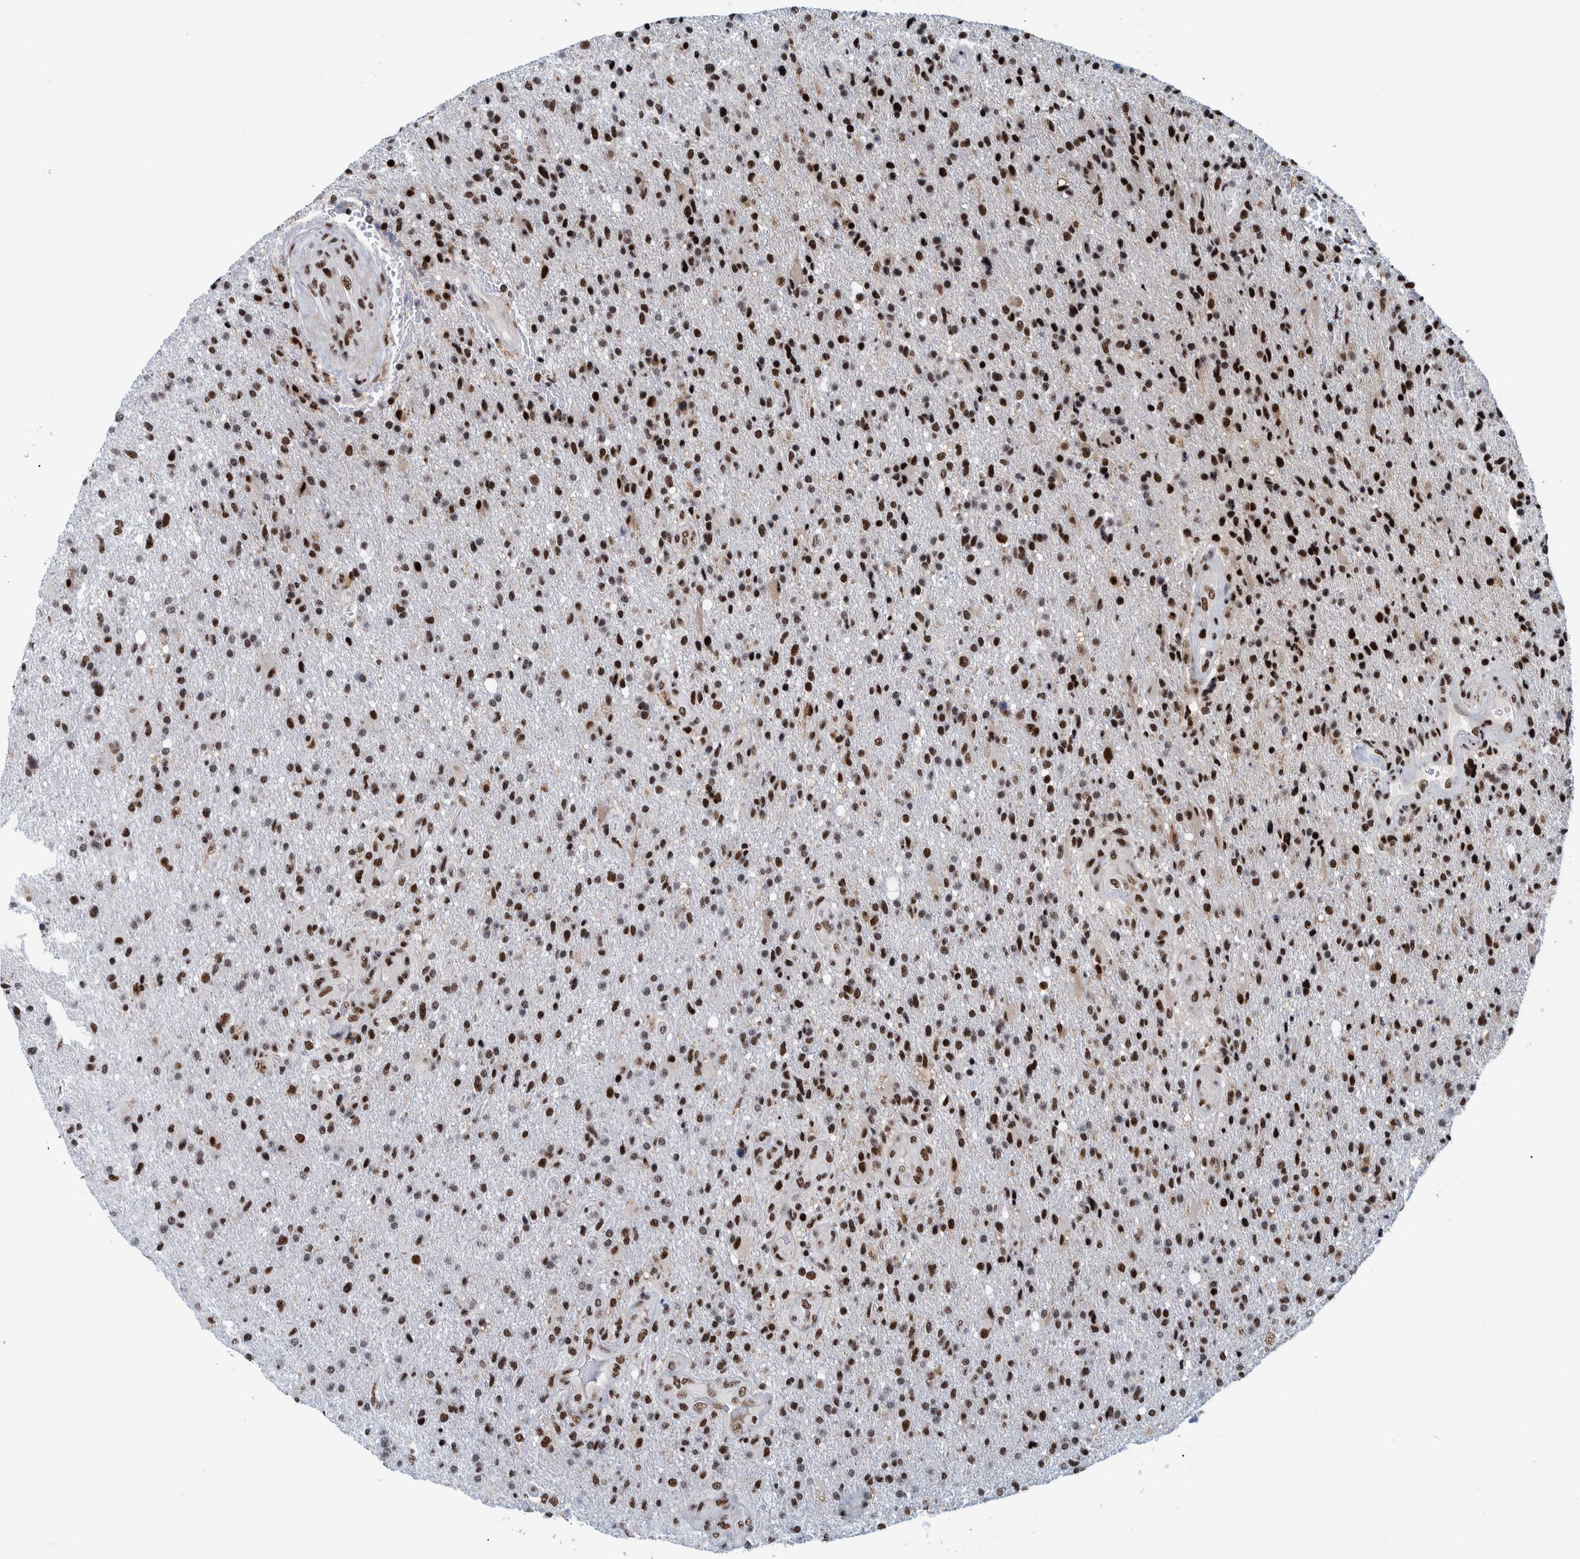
{"staining": {"intensity": "strong", "quantity": ">75%", "location": "nuclear"}, "tissue": "glioma", "cell_type": "Tumor cells", "image_type": "cancer", "snomed": [{"axis": "morphology", "description": "Glioma, malignant, High grade"}, {"axis": "topography", "description": "Brain"}], "caption": "Brown immunohistochemical staining in human high-grade glioma (malignant) shows strong nuclear positivity in about >75% of tumor cells.", "gene": "EFTUD2", "patient": {"sex": "male", "age": 72}}